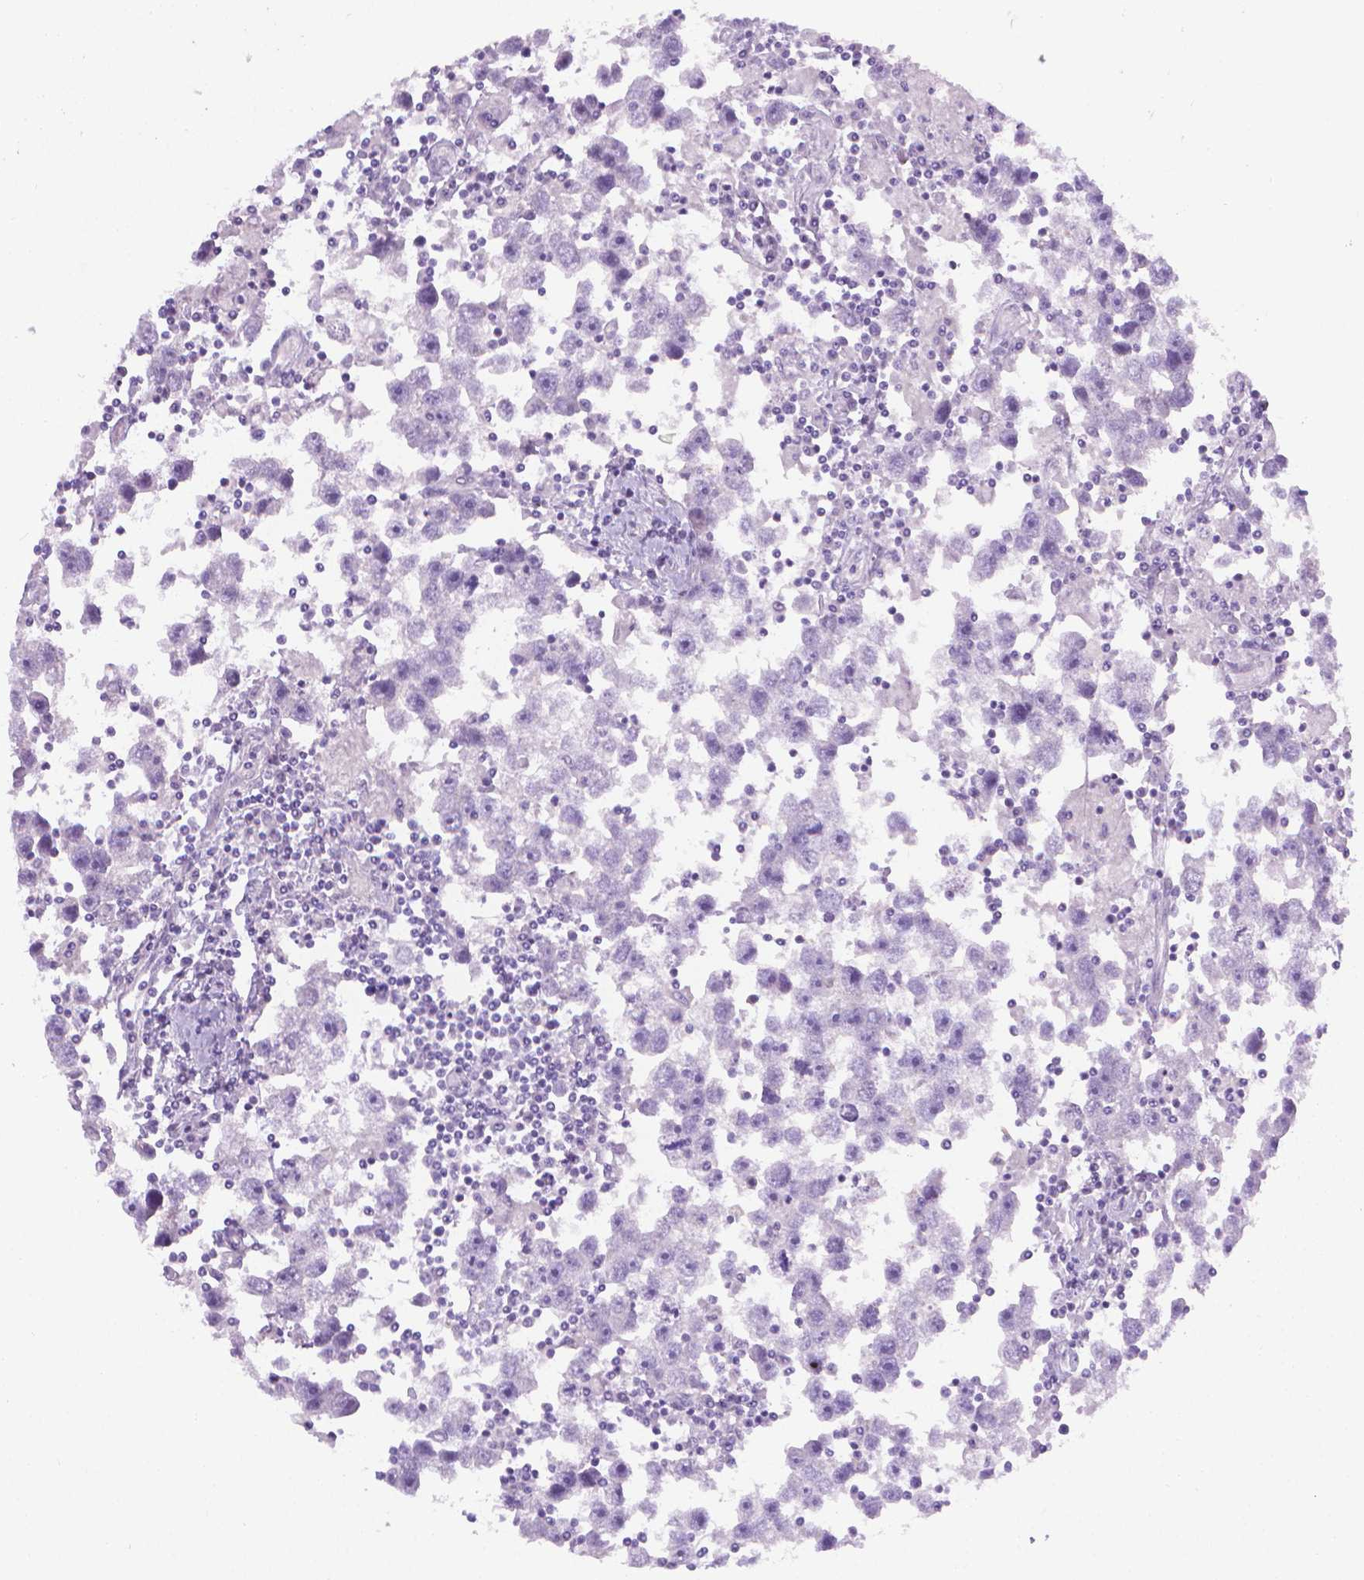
{"staining": {"intensity": "negative", "quantity": "none", "location": "none"}, "tissue": "testis cancer", "cell_type": "Tumor cells", "image_type": "cancer", "snomed": [{"axis": "morphology", "description": "Seminoma, NOS"}, {"axis": "topography", "description": "Testis"}], "caption": "The immunohistochemistry (IHC) photomicrograph has no significant expression in tumor cells of testis seminoma tissue. (Brightfield microscopy of DAB (3,3'-diaminobenzidine) immunohistochemistry at high magnification).", "gene": "FASN", "patient": {"sex": "male", "age": 30}}